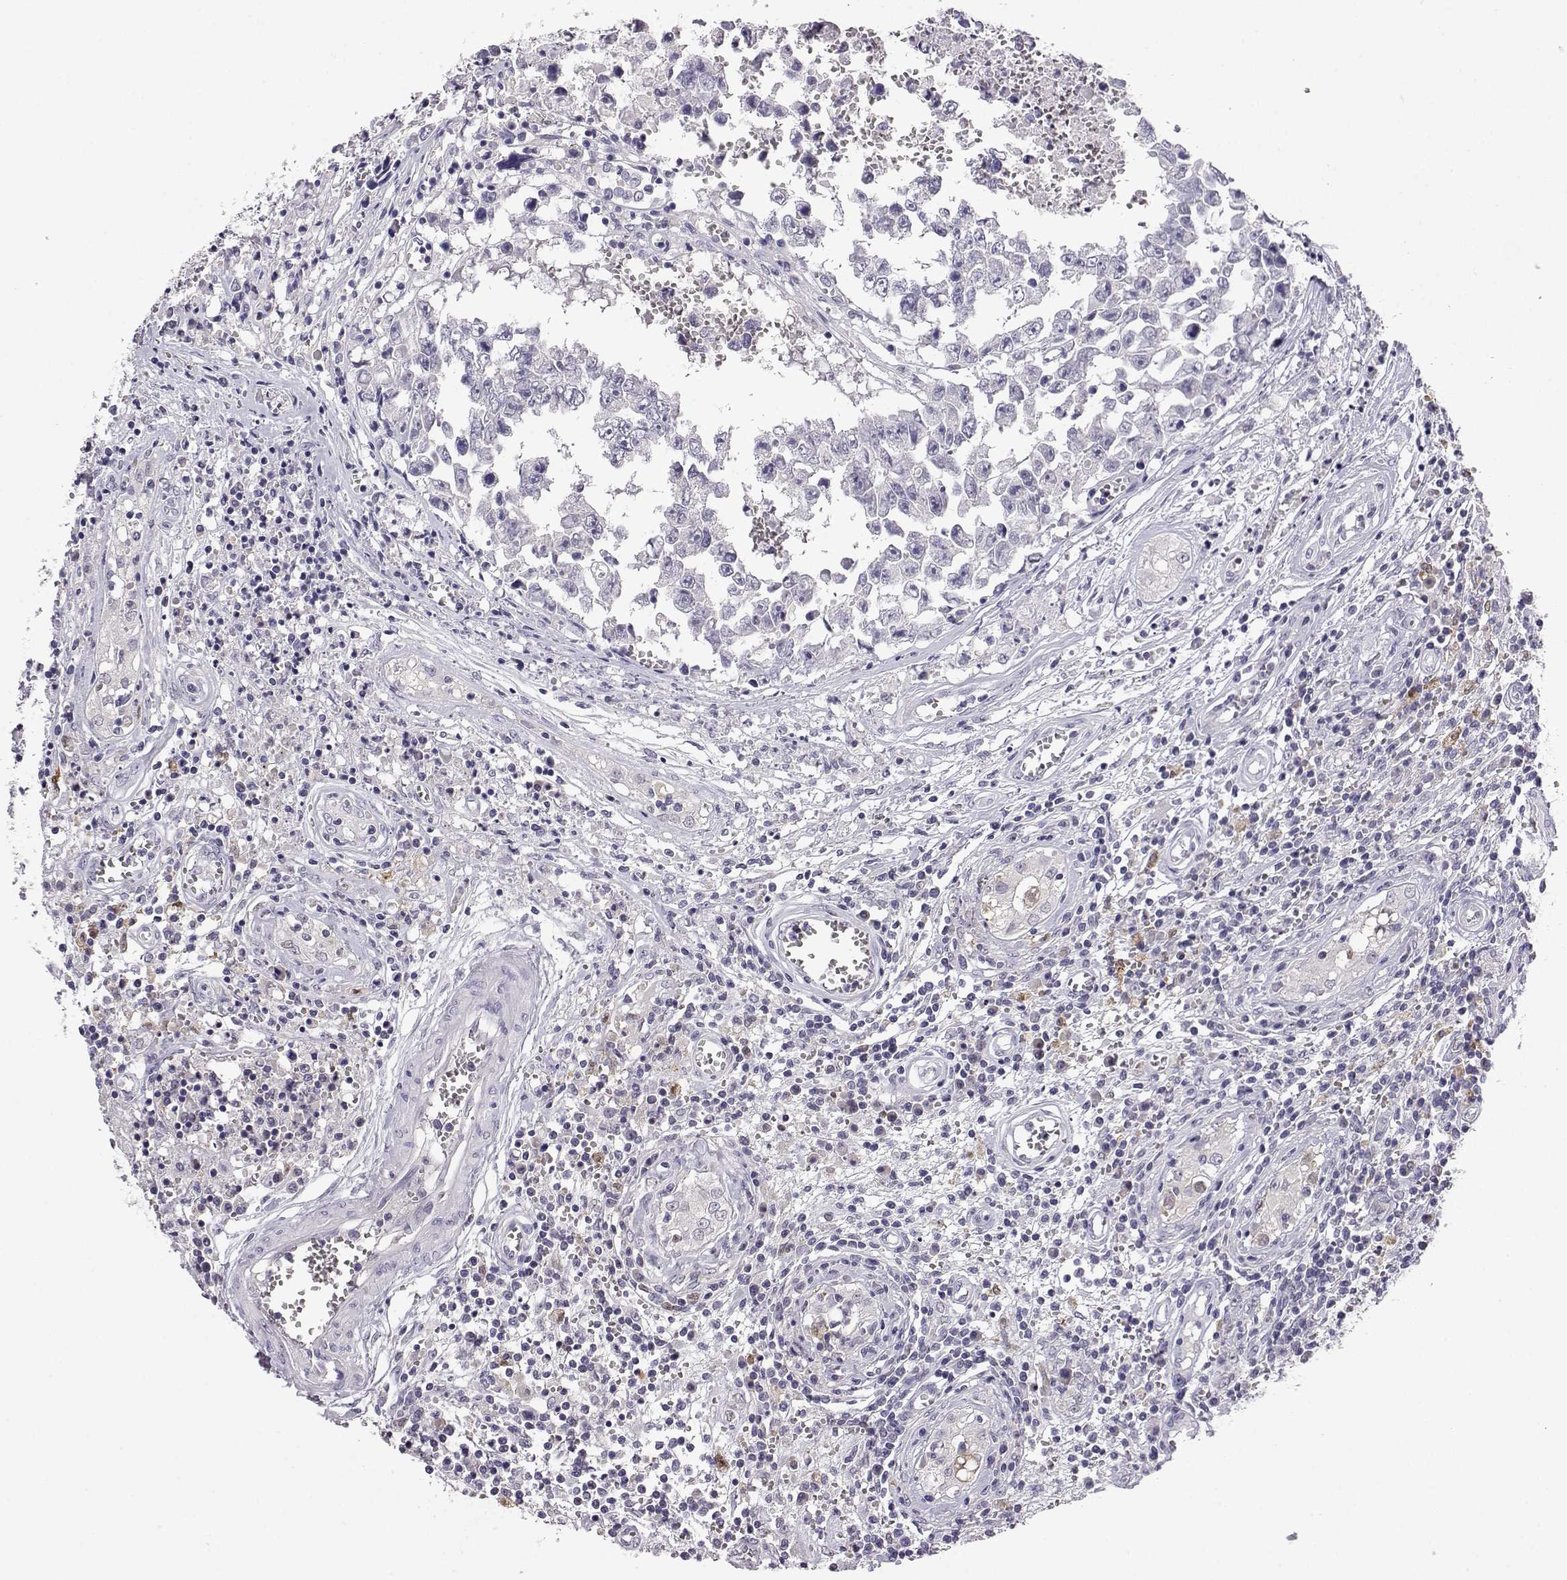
{"staining": {"intensity": "negative", "quantity": "none", "location": "none"}, "tissue": "testis cancer", "cell_type": "Tumor cells", "image_type": "cancer", "snomed": [{"axis": "morphology", "description": "Carcinoma, Embryonal, NOS"}, {"axis": "topography", "description": "Testis"}], "caption": "A photomicrograph of testis cancer (embryonal carcinoma) stained for a protein reveals no brown staining in tumor cells. (Immunohistochemistry, brightfield microscopy, high magnification).", "gene": "AKR1B1", "patient": {"sex": "male", "age": 36}}